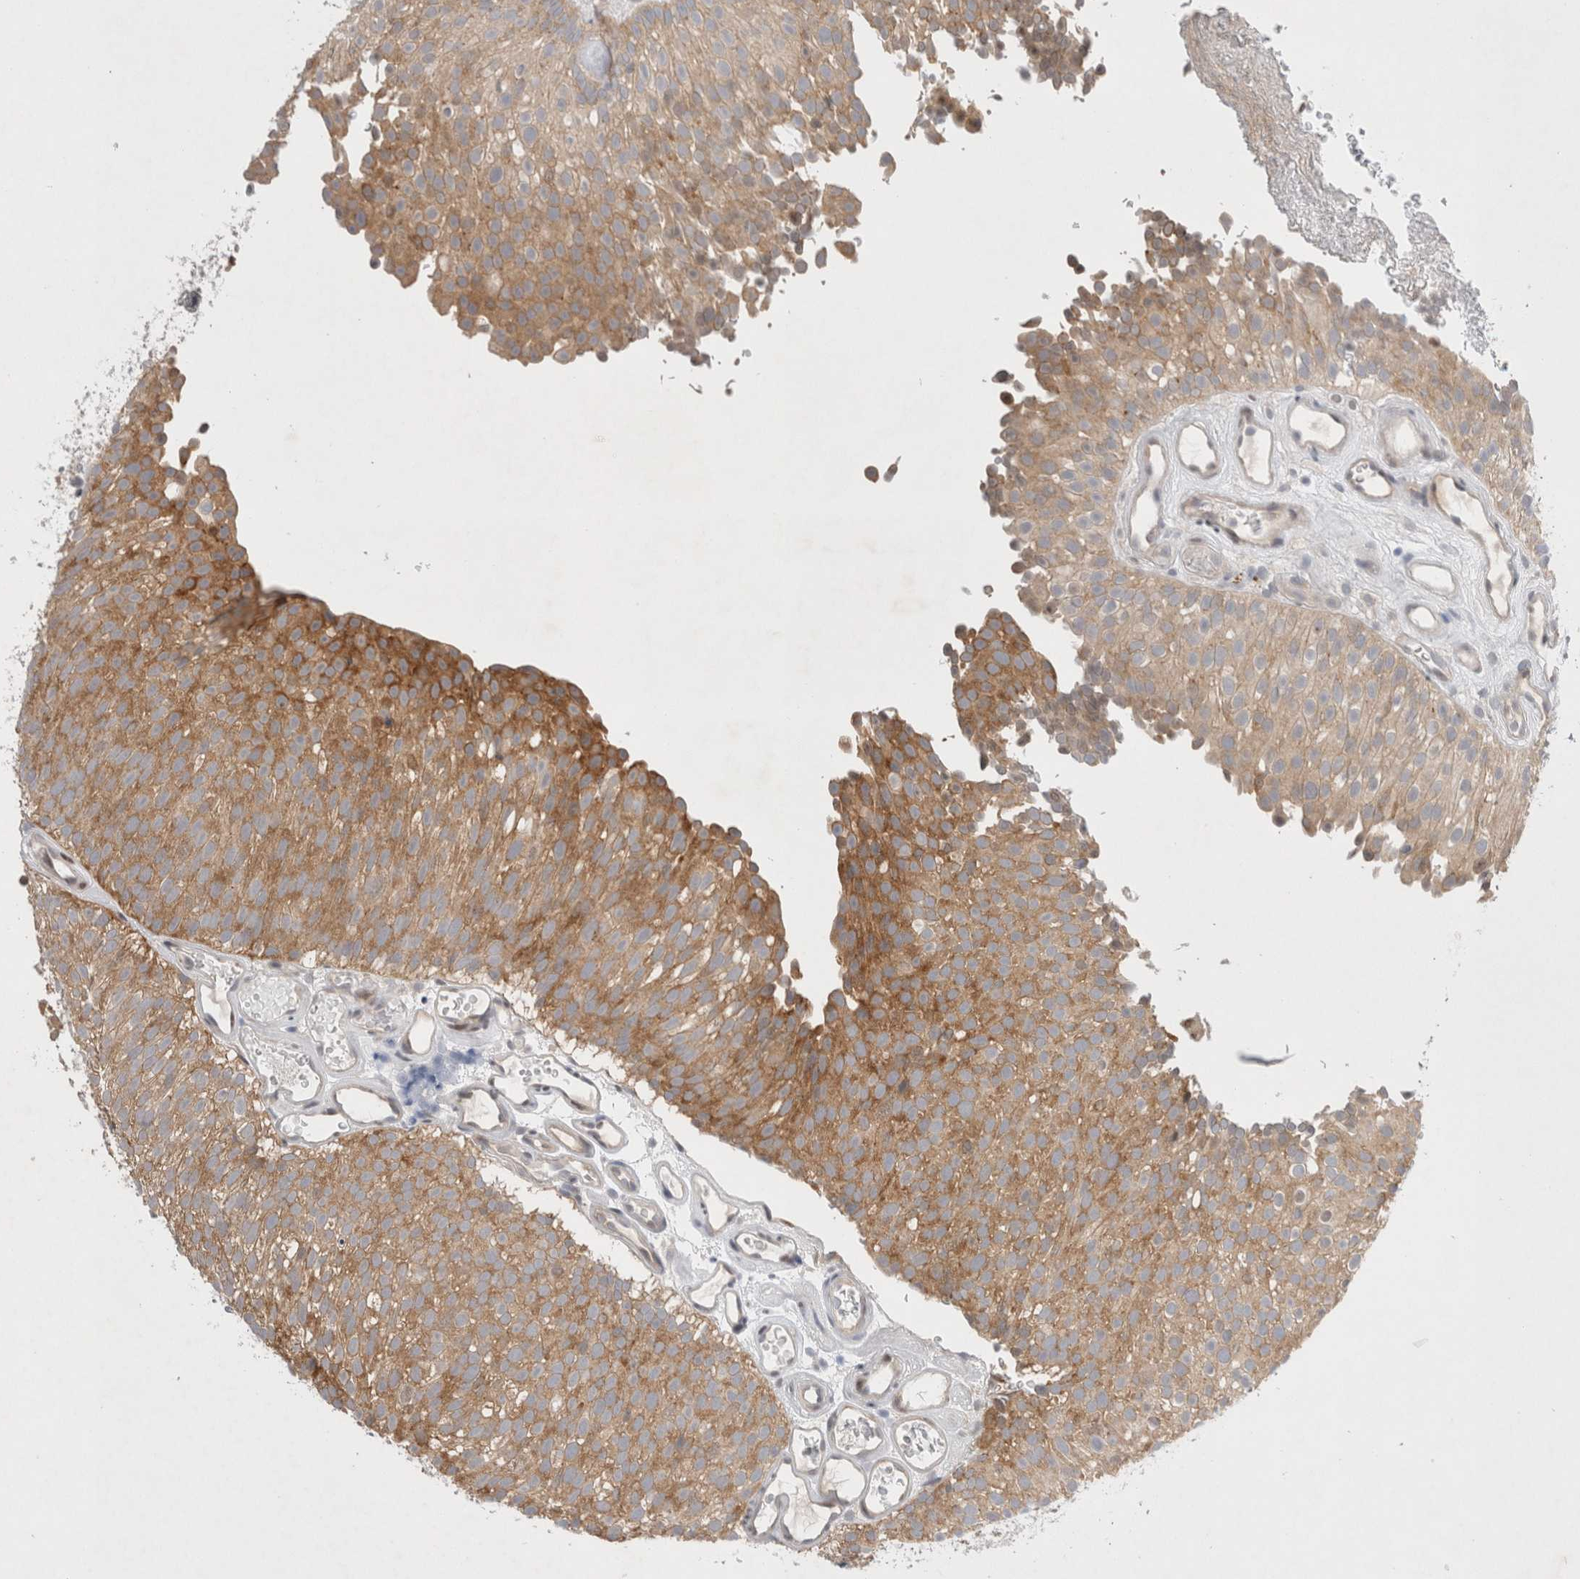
{"staining": {"intensity": "moderate", "quantity": ">75%", "location": "cytoplasmic/membranous"}, "tissue": "urothelial cancer", "cell_type": "Tumor cells", "image_type": "cancer", "snomed": [{"axis": "morphology", "description": "Urothelial carcinoma, Low grade"}, {"axis": "topography", "description": "Urinary bladder"}], "caption": "Urothelial carcinoma (low-grade) stained for a protein displays moderate cytoplasmic/membranous positivity in tumor cells.", "gene": "WIPF2", "patient": {"sex": "male", "age": 78}}